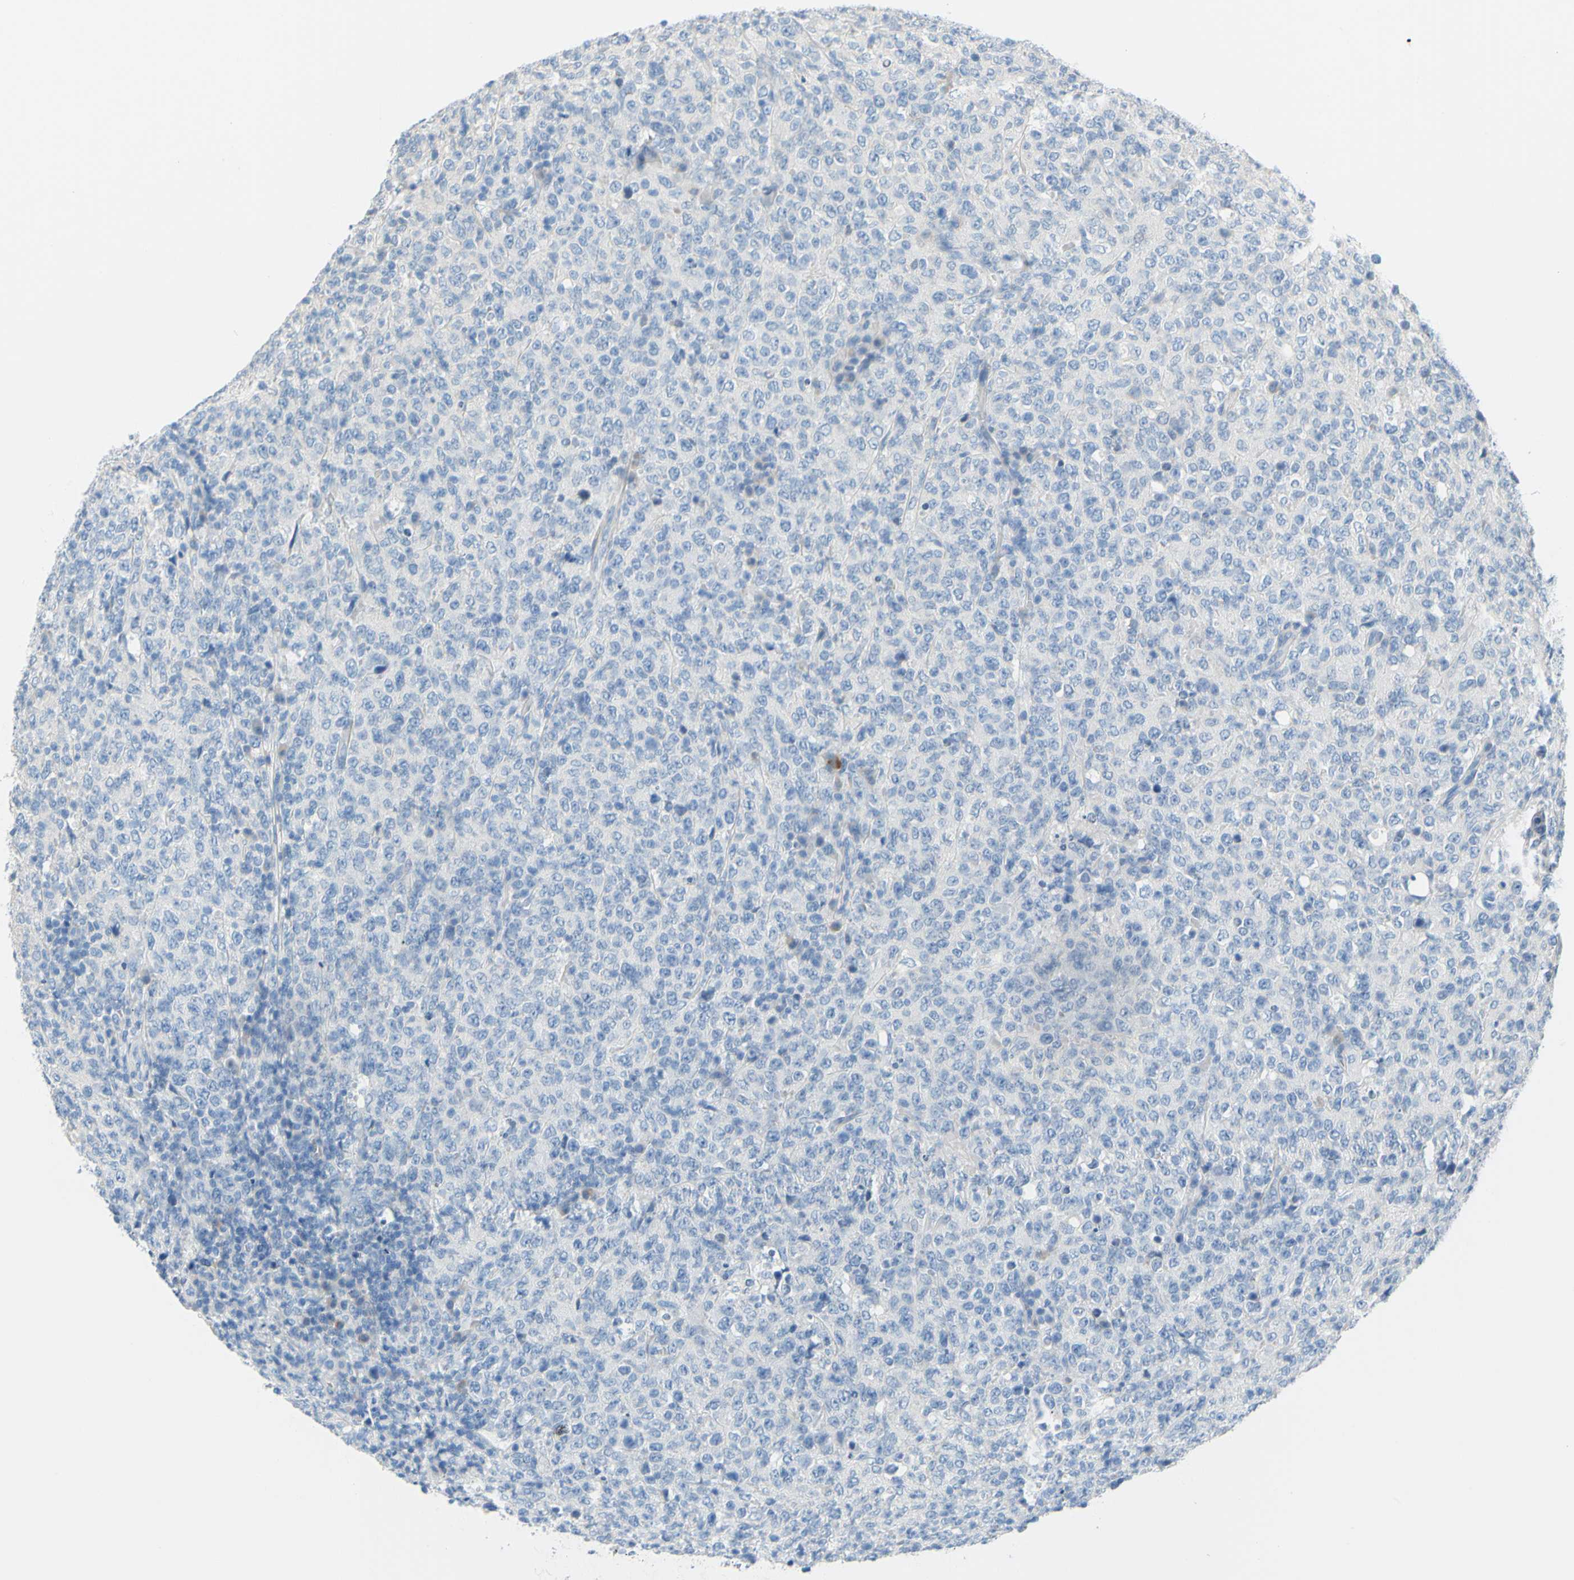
{"staining": {"intensity": "negative", "quantity": "none", "location": "none"}, "tissue": "lymphoma", "cell_type": "Tumor cells", "image_type": "cancer", "snomed": [{"axis": "morphology", "description": "Malignant lymphoma, non-Hodgkin's type, High grade"}, {"axis": "topography", "description": "Tonsil"}], "caption": "There is no significant positivity in tumor cells of lymphoma. (Immunohistochemistry, brightfield microscopy, high magnification).", "gene": "DCT", "patient": {"sex": "female", "age": 36}}